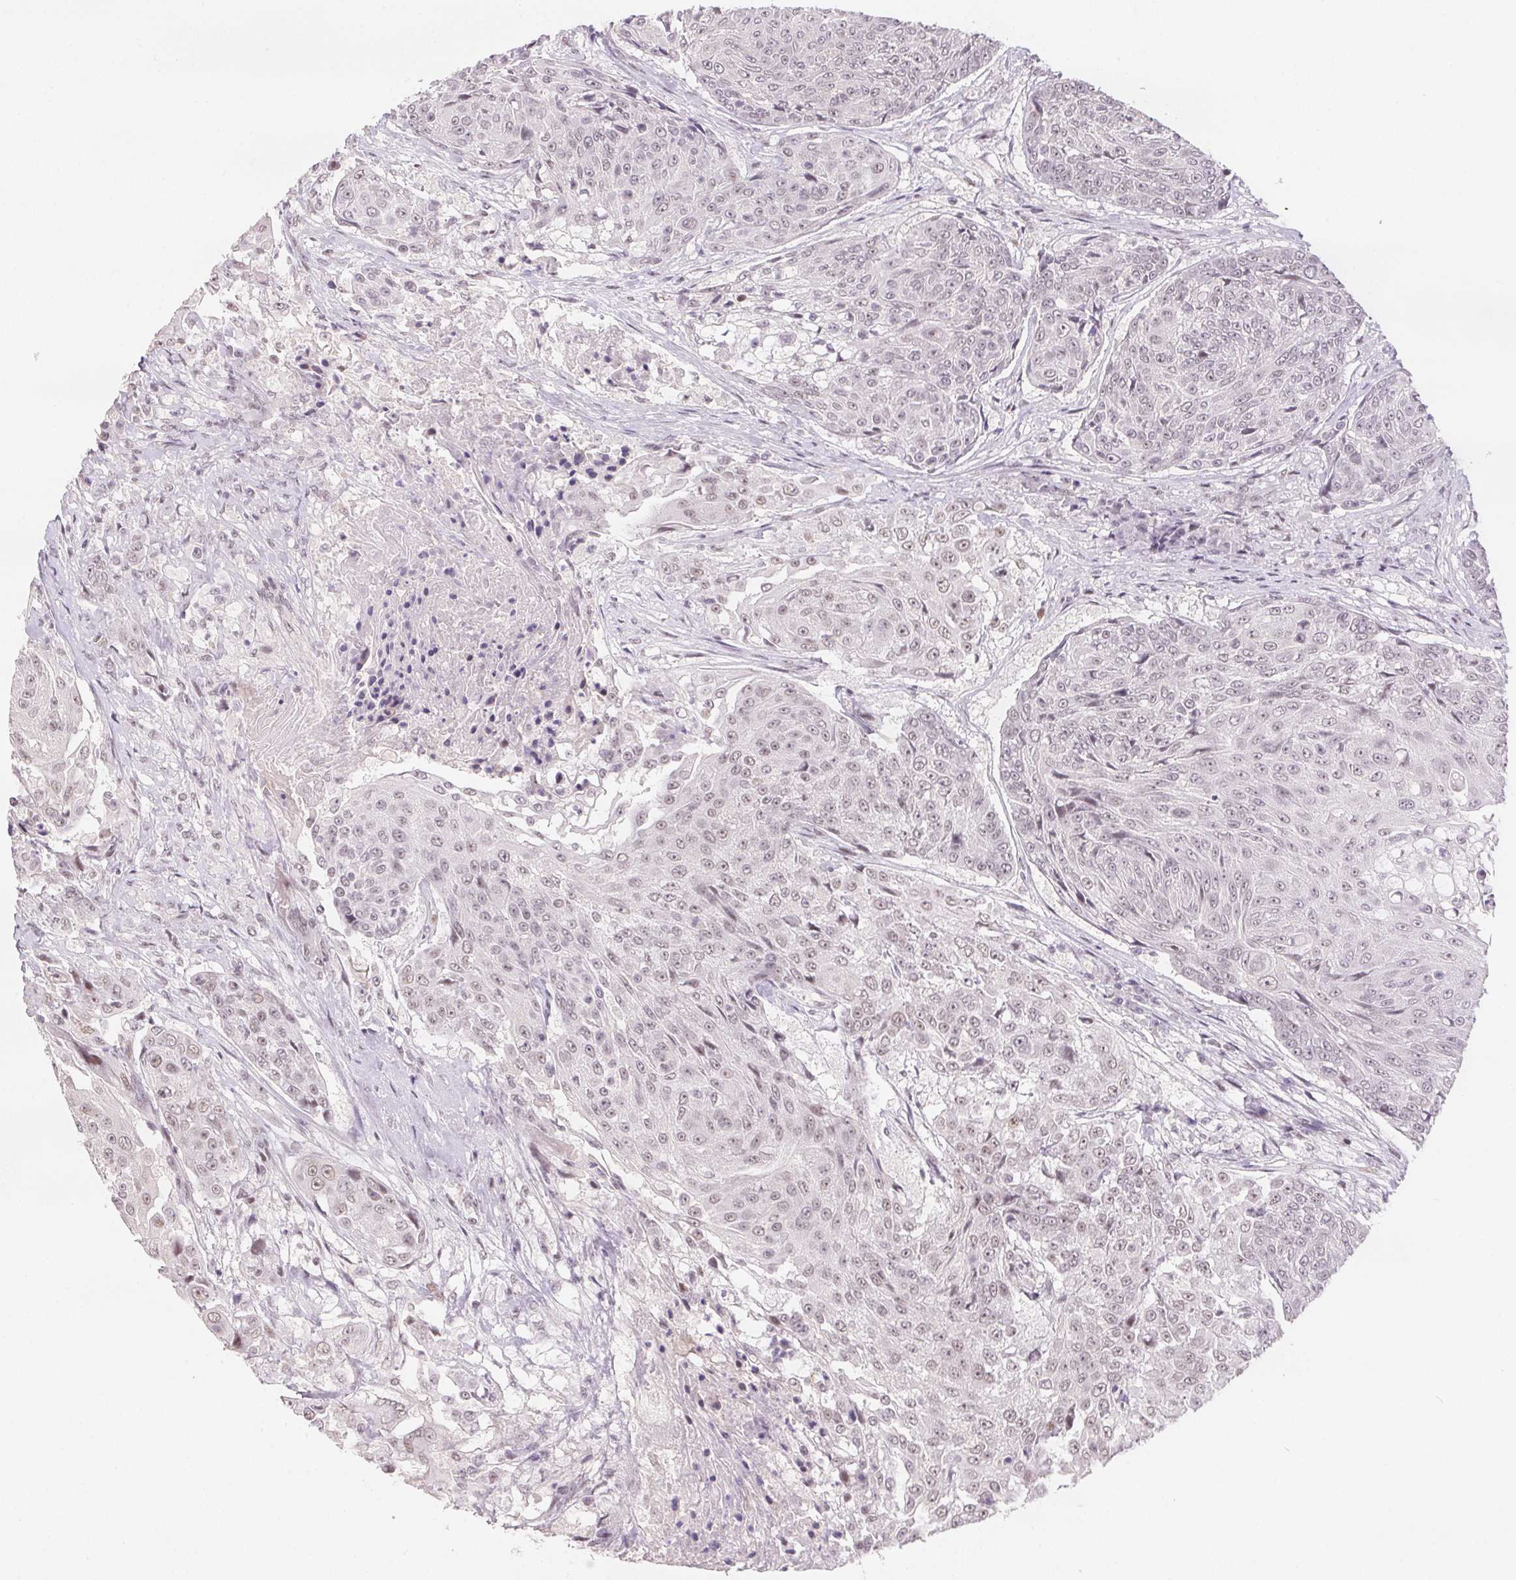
{"staining": {"intensity": "weak", "quantity": "<25%", "location": "nuclear"}, "tissue": "urothelial cancer", "cell_type": "Tumor cells", "image_type": "cancer", "snomed": [{"axis": "morphology", "description": "Urothelial carcinoma, High grade"}, {"axis": "topography", "description": "Urinary bladder"}], "caption": "An IHC photomicrograph of urothelial cancer is shown. There is no staining in tumor cells of urothelial cancer.", "gene": "KDM4D", "patient": {"sex": "female", "age": 63}}